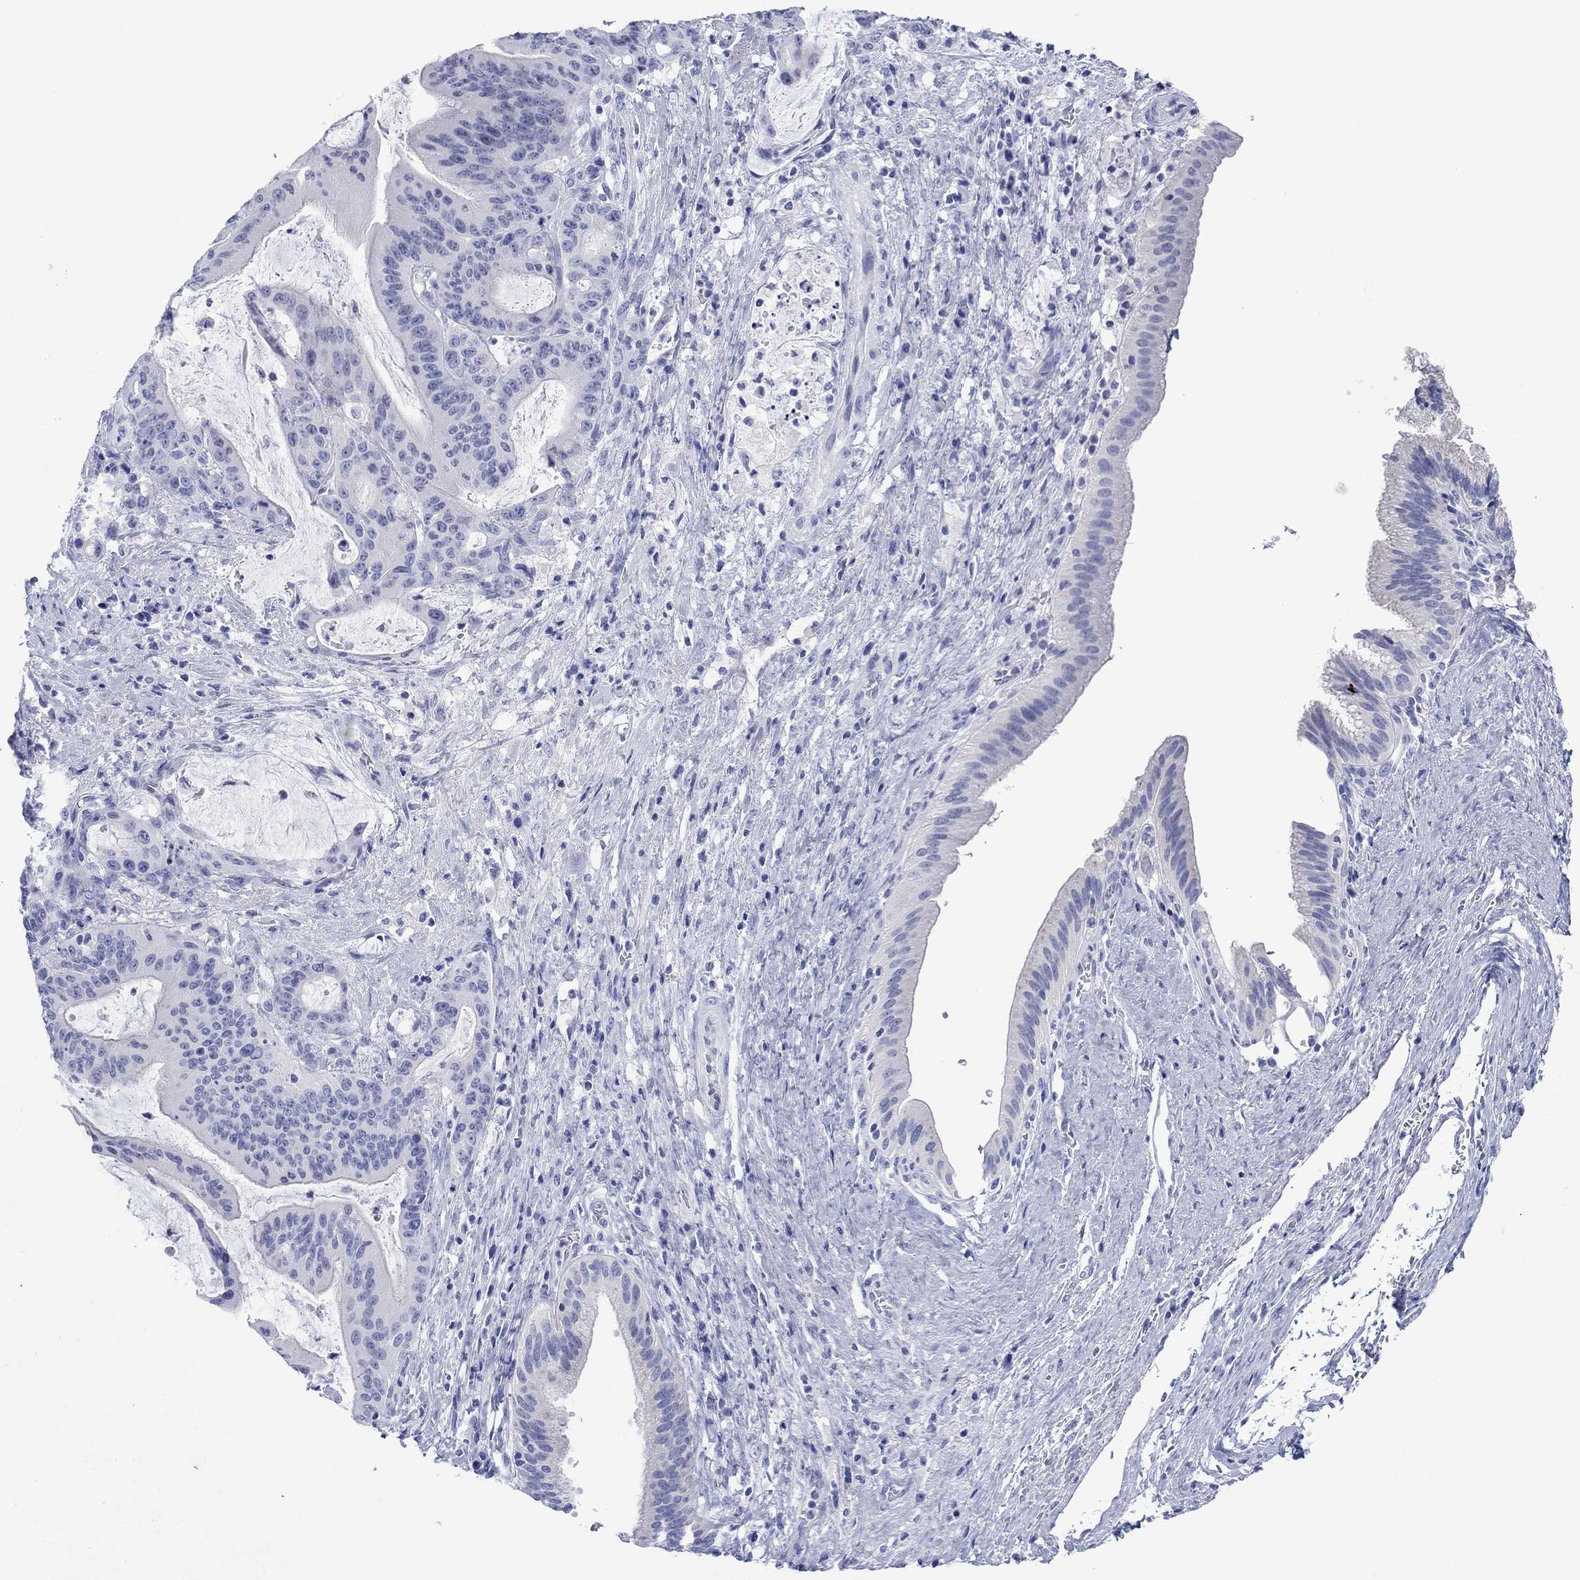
{"staining": {"intensity": "negative", "quantity": "none", "location": "none"}, "tissue": "liver cancer", "cell_type": "Tumor cells", "image_type": "cancer", "snomed": [{"axis": "morphology", "description": "Cholangiocarcinoma"}, {"axis": "topography", "description": "Liver"}], "caption": "Immunohistochemistry micrograph of liver cholangiocarcinoma stained for a protein (brown), which demonstrates no expression in tumor cells.", "gene": "MLANA", "patient": {"sex": "female", "age": 73}}